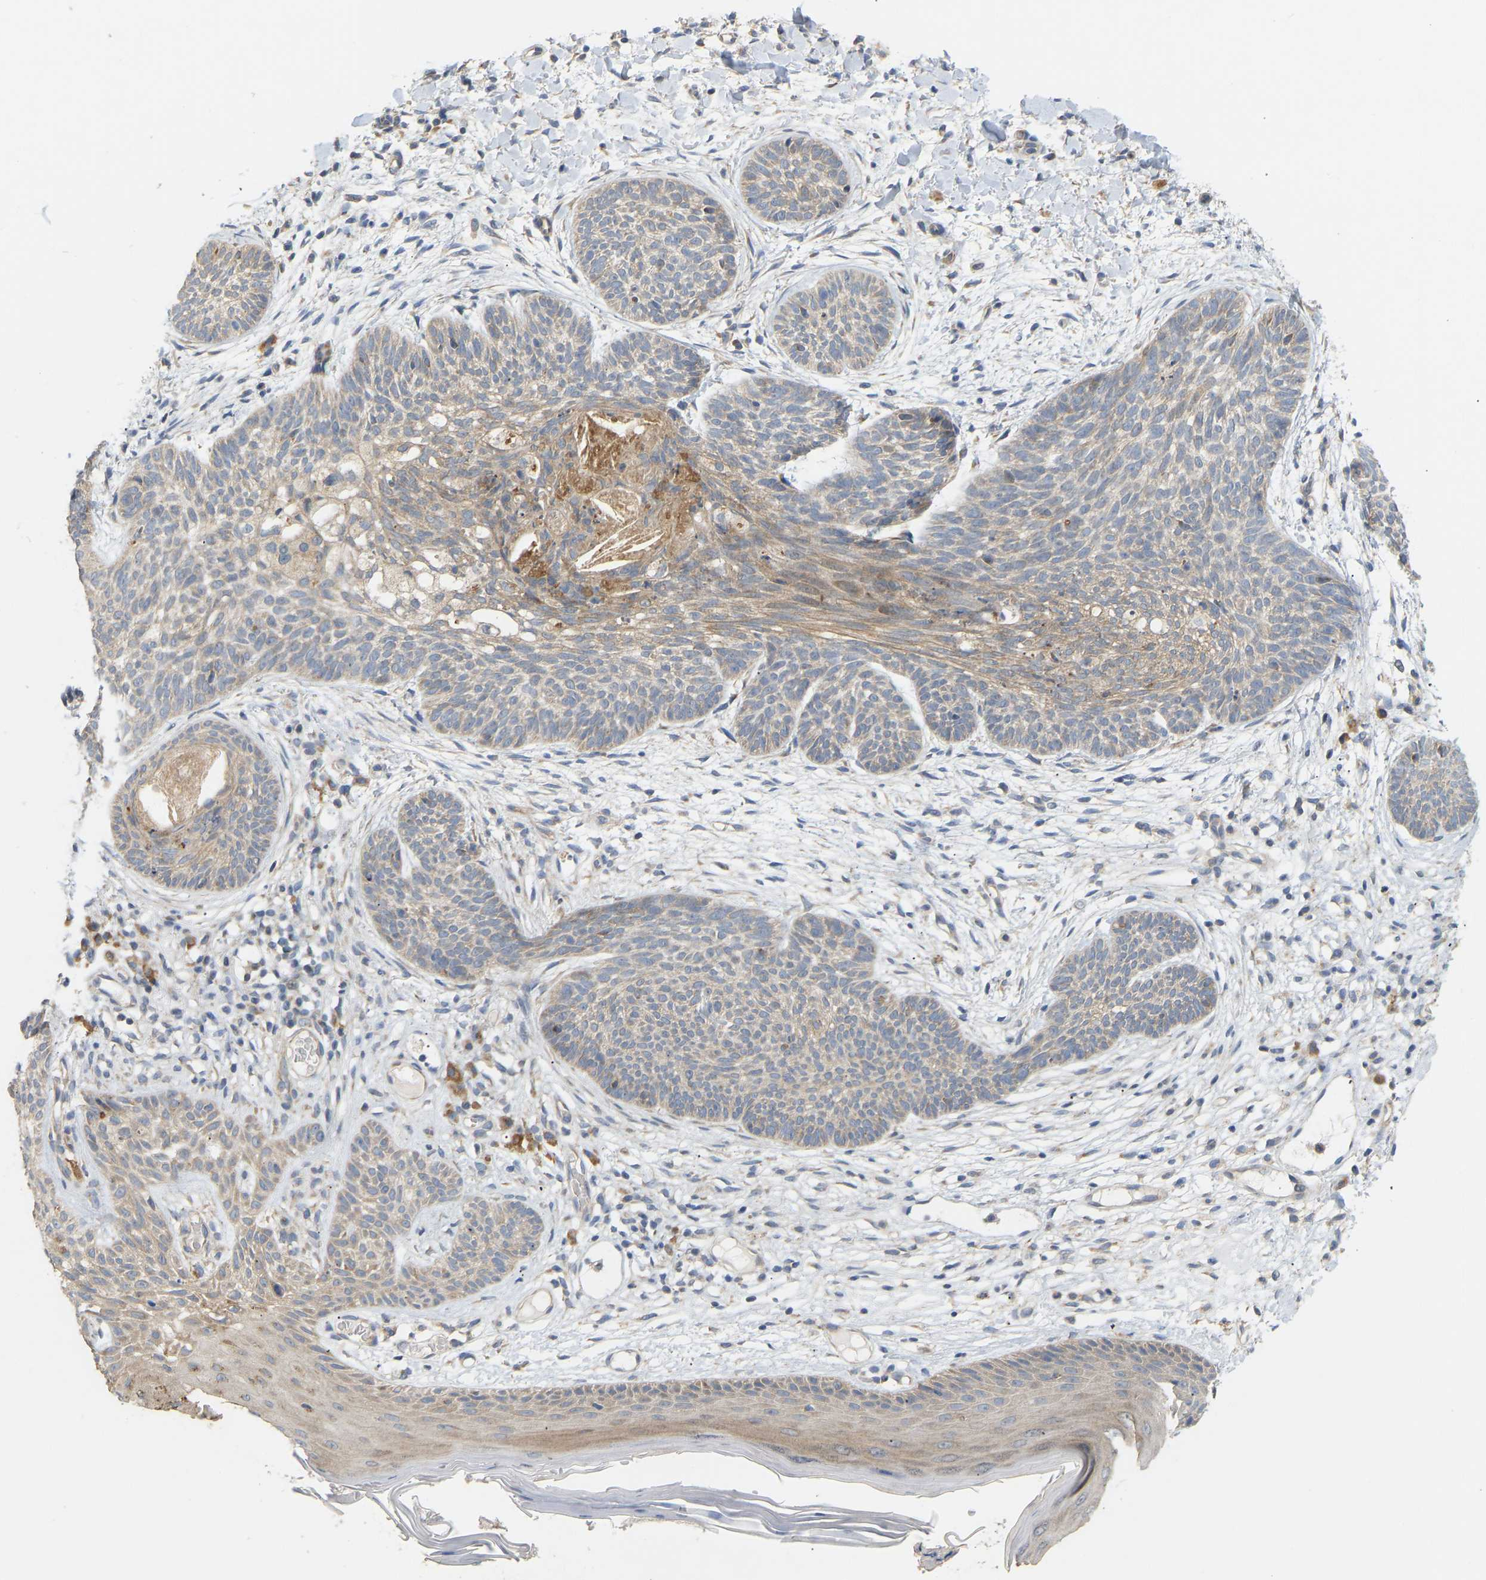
{"staining": {"intensity": "weak", "quantity": "25%-75%", "location": "cytoplasmic/membranous"}, "tissue": "skin cancer", "cell_type": "Tumor cells", "image_type": "cancer", "snomed": [{"axis": "morphology", "description": "Basal cell carcinoma"}, {"axis": "topography", "description": "Skin"}], "caption": "Basal cell carcinoma (skin) stained for a protein (brown) demonstrates weak cytoplasmic/membranous positive expression in about 25%-75% of tumor cells.", "gene": "HACD2", "patient": {"sex": "female", "age": 59}}